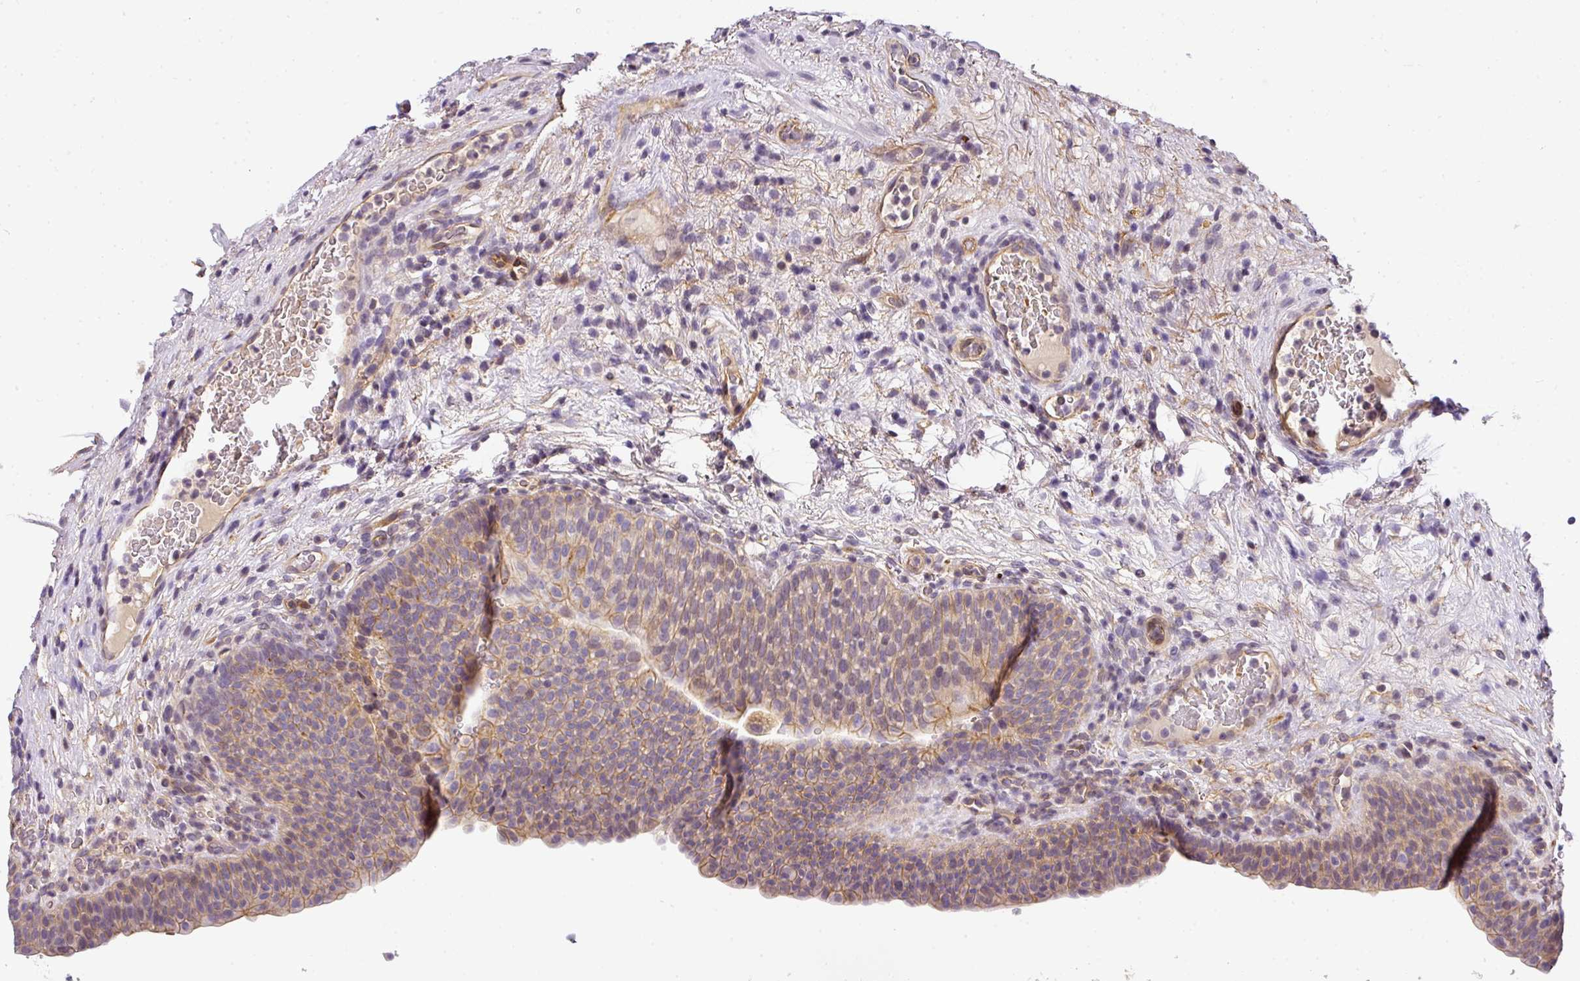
{"staining": {"intensity": "moderate", "quantity": "<25%", "location": "cytoplasmic/membranous"}, "tissue": "urinary bladder", "cell_type": "Urothelial cells", "image_type": "normal", "snomed": [{"axis": "morphology", "description": "Normal tissue, NOS"}, {"axis": "topography", "description": "Urinary bladder"}], "caption": "A high-resolution histopathology image shows IHC staining of unremarkable urinary bladder, which displays moderate cytoplasmic/membranous expression in approximately <25% of urothelial cells. (IHC, brightfield microscopy, high magnification).", "gene": "OR11H4", "patient": {"sex": "male", "age": 71}}